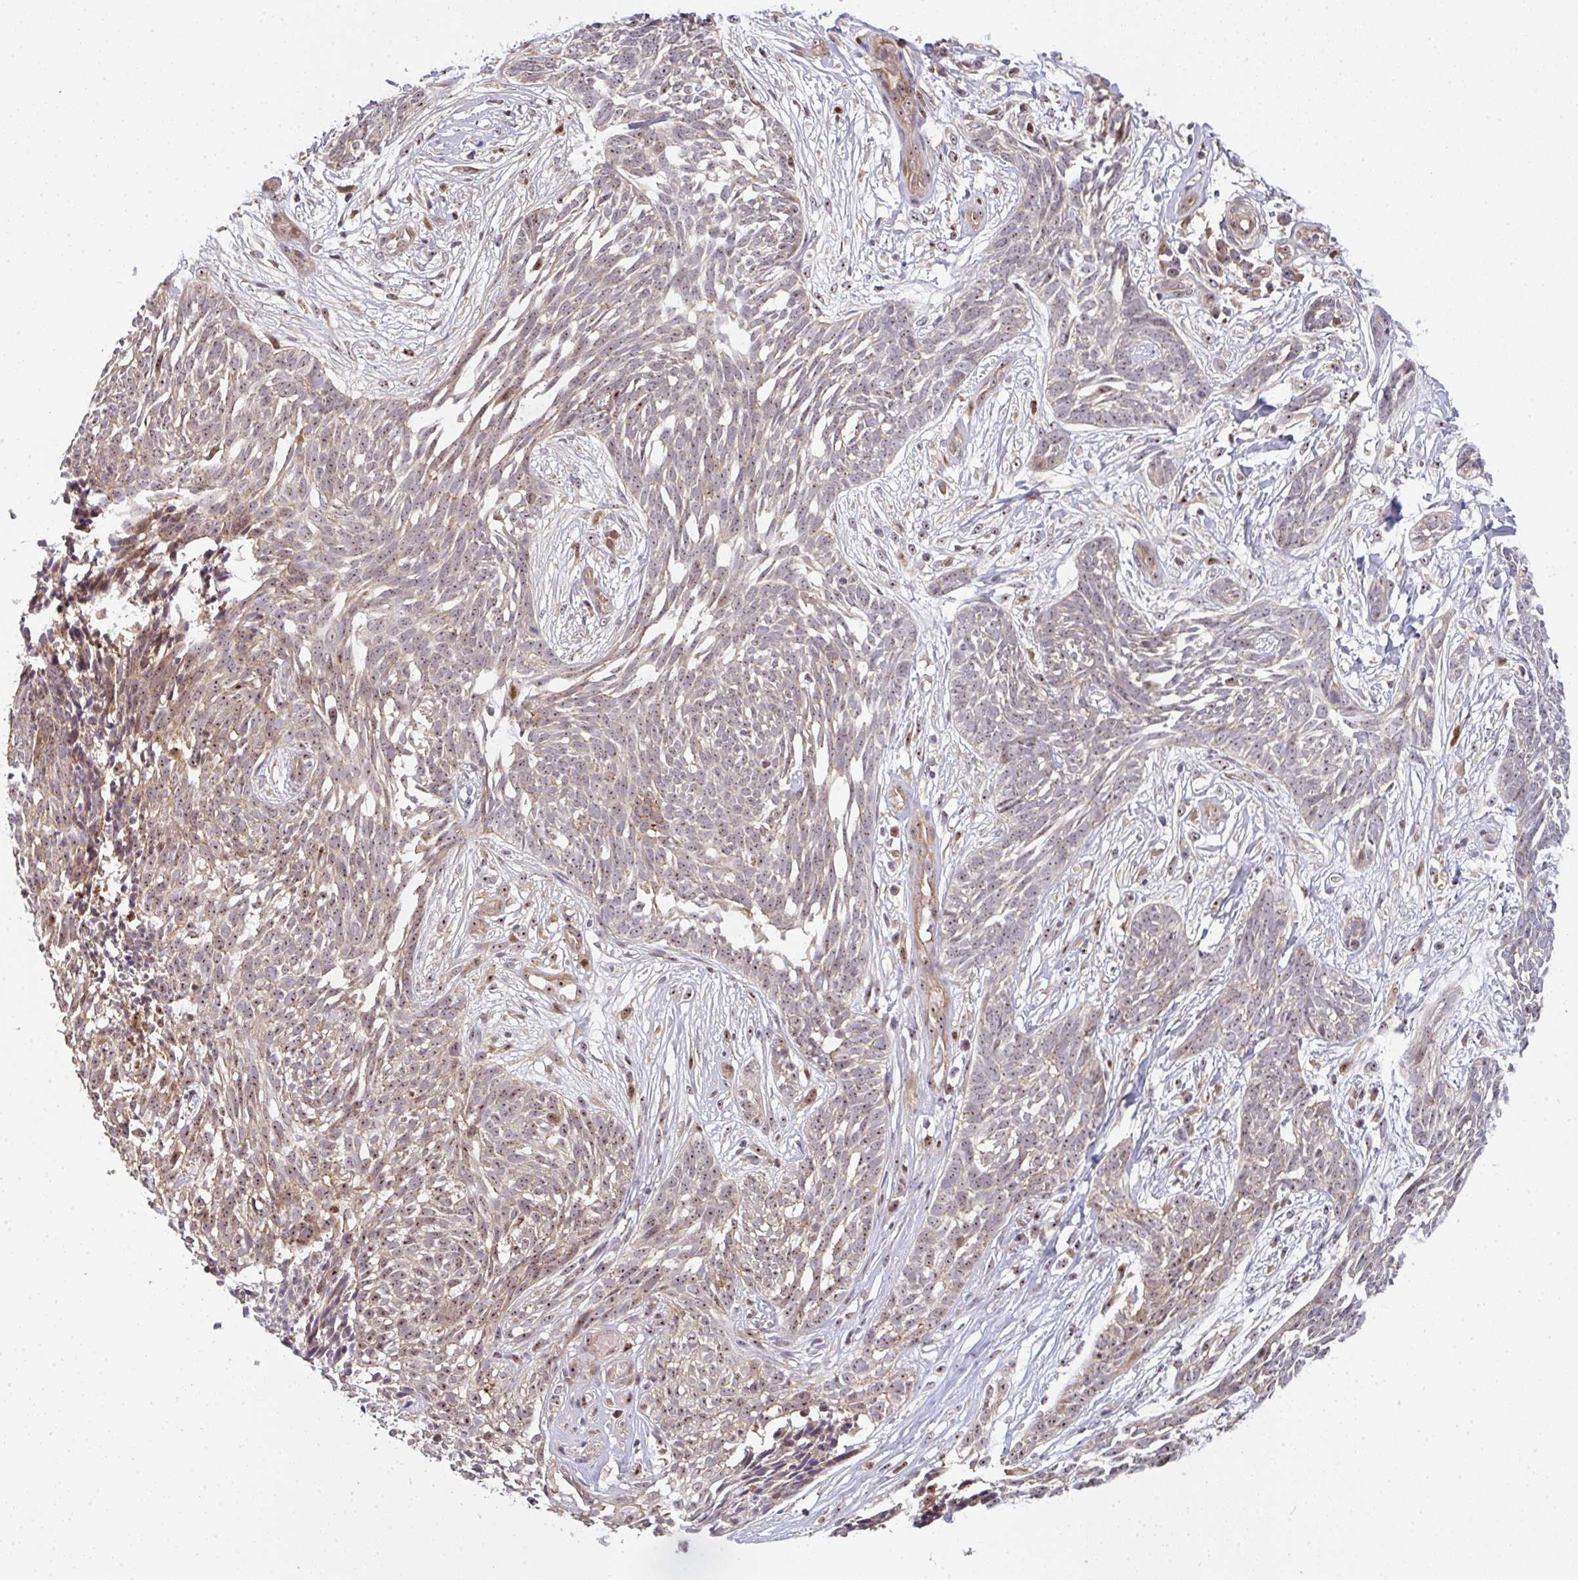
{"staining": {"intensity": "weak", "quantity": "25%-75%", "location": "cytoplasmic/membranous,nuclear"}, "tissue": "skin cancer", "cell_type": "Tumor cells", "image_type": "cancer", "snomed": [{"axis": "morphology", "description": "Basal cell carcinoma"}, {"axis": "topography", "description": "Skin"}, {"axis": "topography", "description": "Skin, foot"}], "caption": "A high-resolution image shows immunohistochemistry (IHC) staining of basal cell carcinoma (skin), which displays weak cytoplasmic/membranous and nuclear positivity in about 25%-75% of tumor cells. (brown staining indicates protein expression, while blue staining denotes nuclei).", "gene": "SIMC1", "patient": {"sex": "female", "age": 86}}